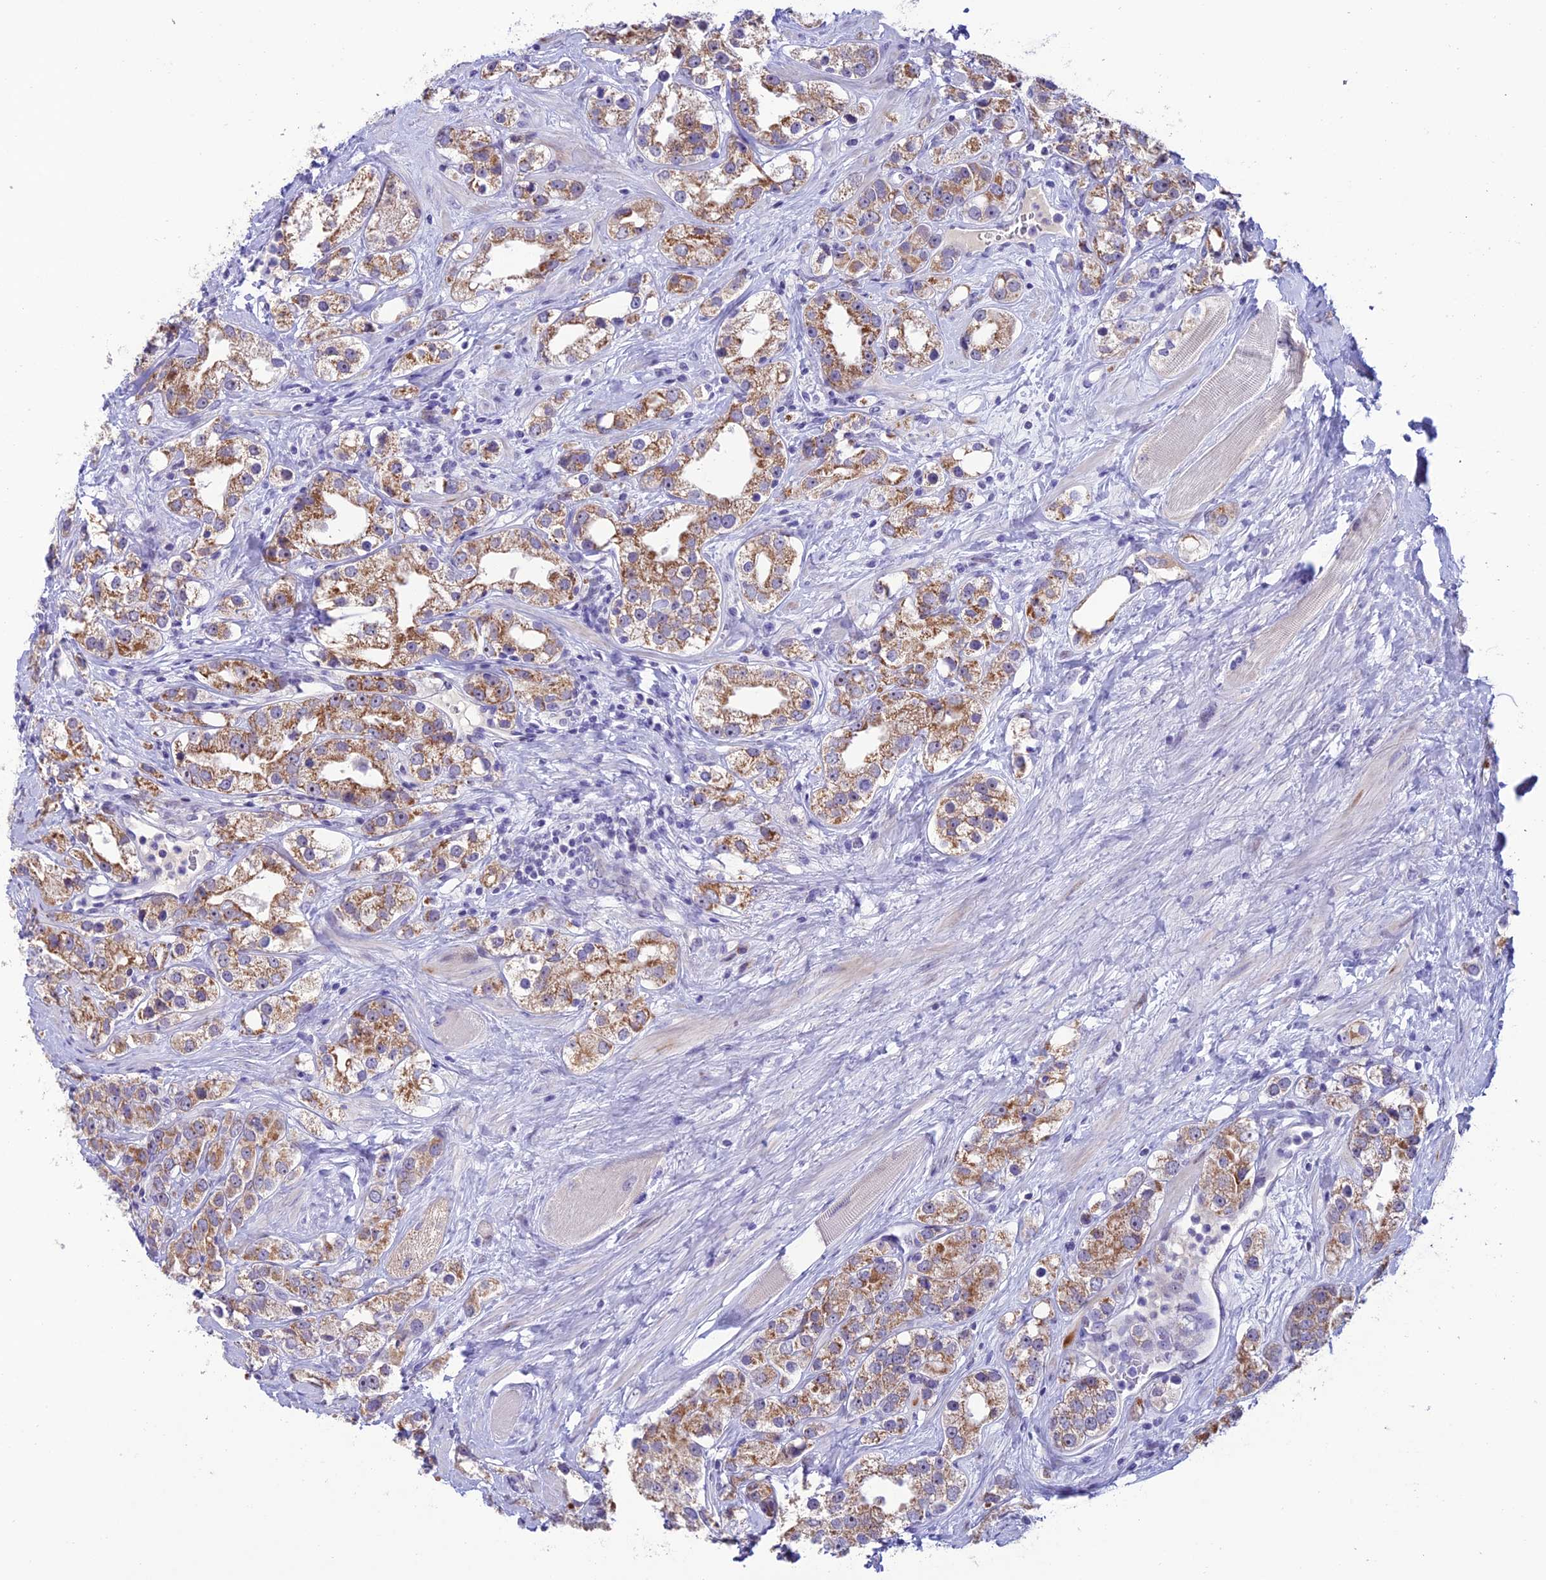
{"staining": {"intensity": "moderate", "quantity": ">75%", "location": "cytoplasmic/membranous"}, "tissue": "prostate cancer", "cell_type": "Tumor cells", "image_type": "cancer", "snomed": [{"axis": "morphology", "description": "Adenocarcinoma, NOS"}, {"axis": "topography", "description": "Prostate"}], "caption": "Immunohistochemical staining of human adenocarcinoma (prostate) demonstrates medium levels of moderate cytoplasmic/membranous positivity in about >75% of tumor cells. The staining was performed using DAB, with brown indicating positive protein expression. Nuclei are stained blue with hematoxylin.", "gene": "SLC10A1", "patient": {"sex": "male", "age": 79}}